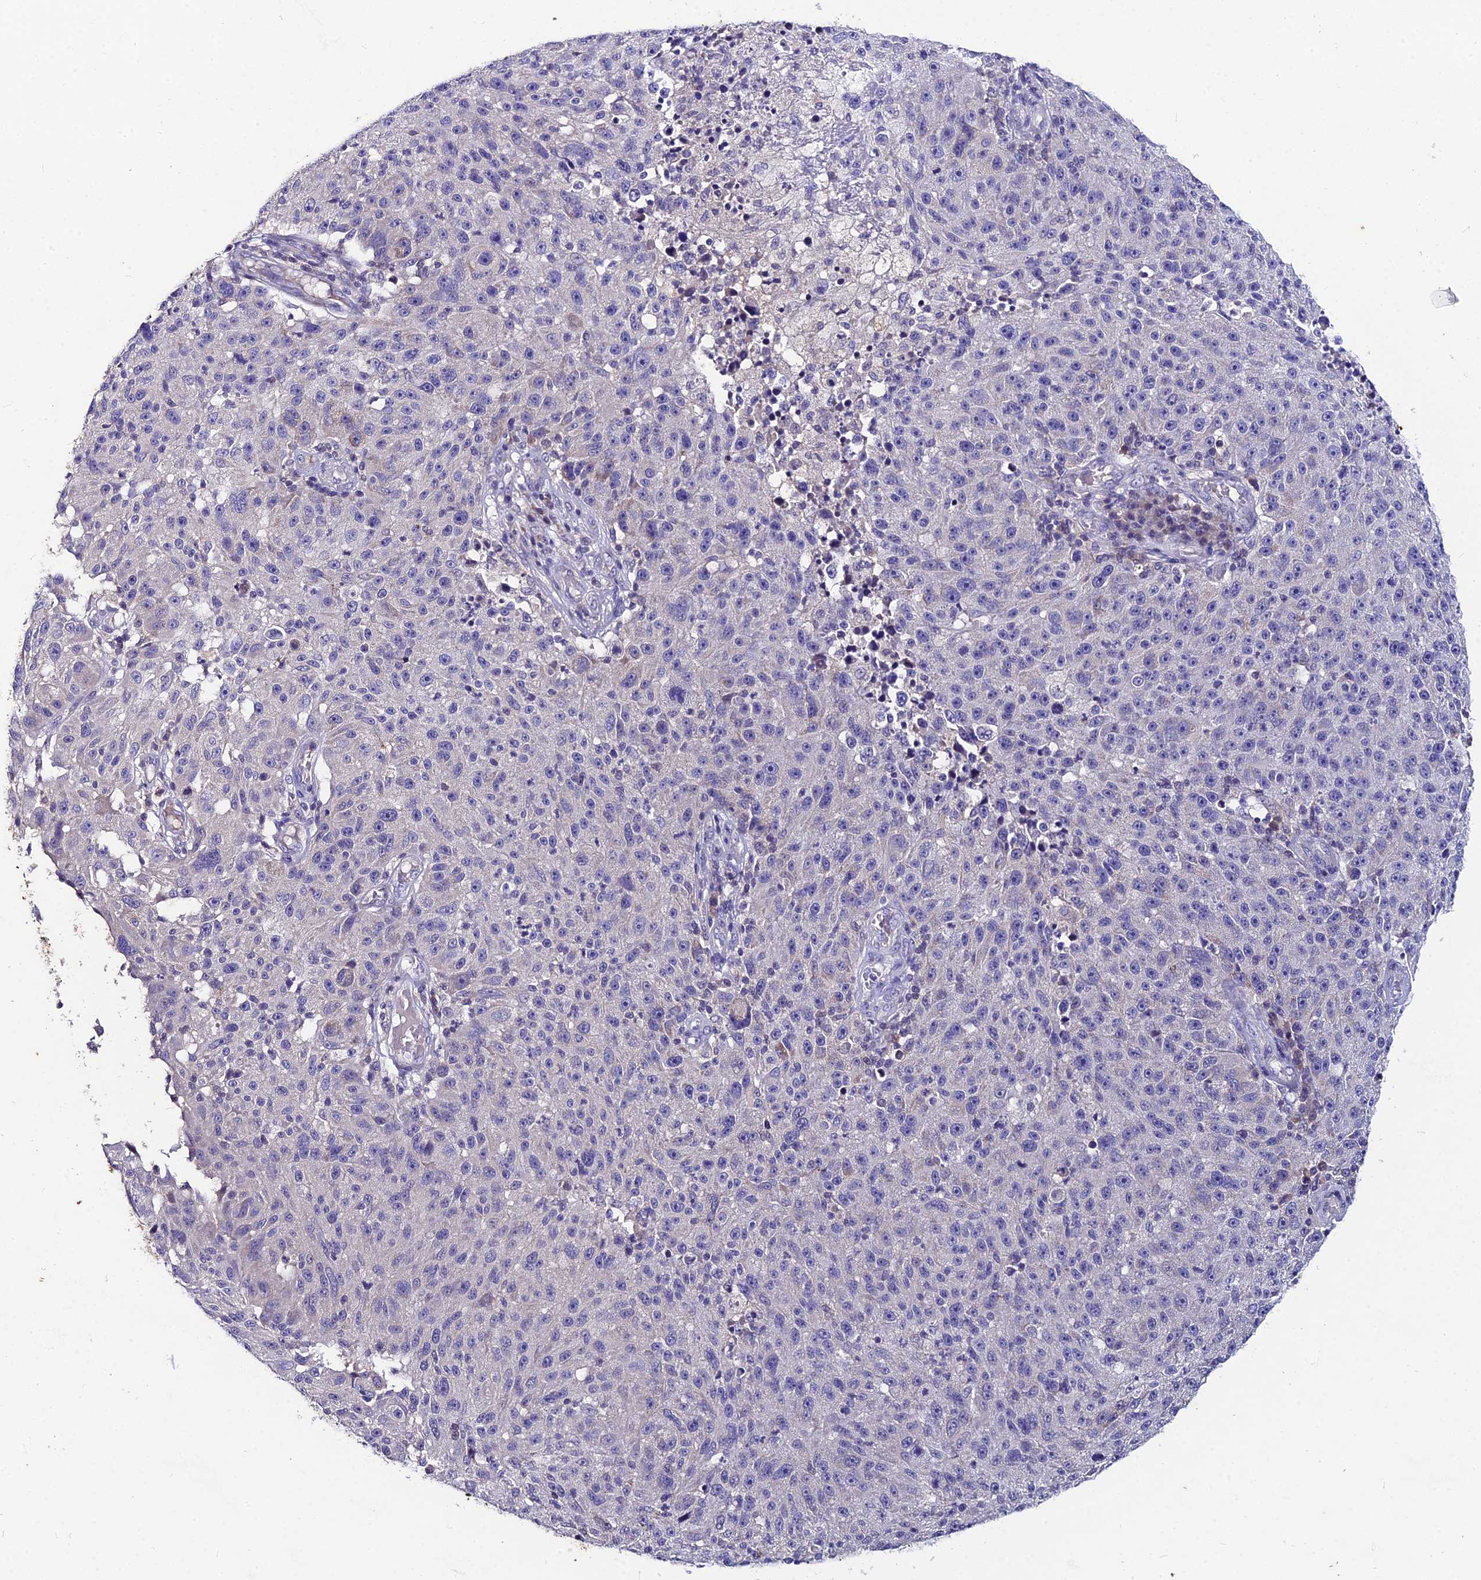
{"staining": {"intensity": "negative", "quantity": "none", "location": "none"}, "tissue": "melanoma", "cell_type": "Tumor cells", "image_type": "cancer", "snomed": [{"axis": "morphology", "description": "Malignant melanoma, NOS"}, {"axis": "topography", "description": "Skin"}], "caption": "IHC of malignant melanoma reveals no staining in tumor cells. (Brightfield microscopy of DAB (3,3'-diaminobenzidine) immunohistochemistry at high magnification).", "gene": "LGALS7", "patient": {"sex": "male", "age": 53}}